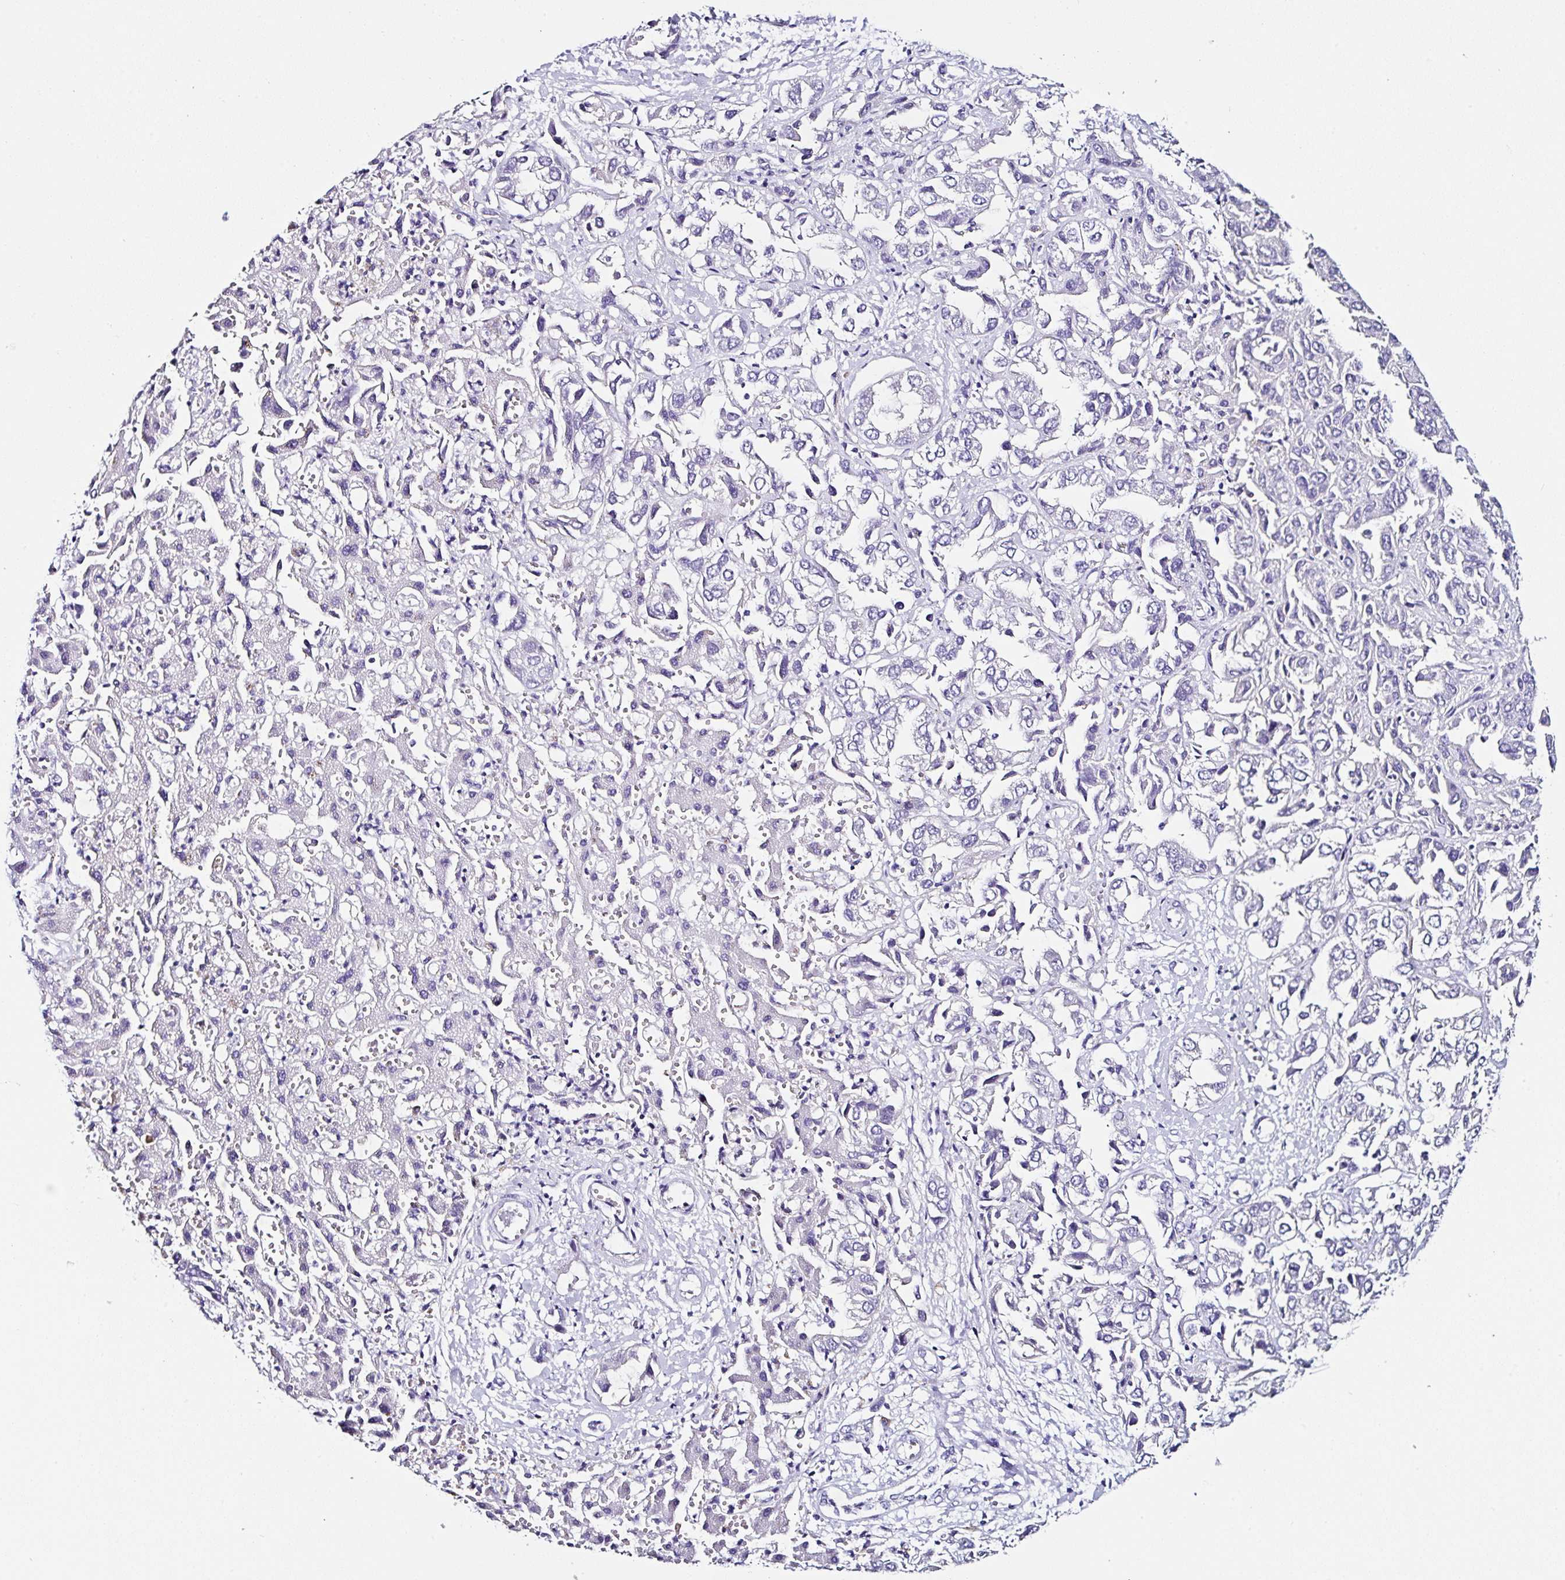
{"staining": {"intensity": "negative", "quantity": "none", "location": "none"}, "tissue": "liver cancer", "cell_type": "Tumor cells", "image_type": "cancer", "snomed": [{"axis": "morphology", "description": "Cholangiocarcinoma"}, {"axis": "topography", "description": "Liver"}], "caption": "IHC image of liver cancer (cholangiocarcinoma) stained for a protein (brown), which exhibits no expression in tumor cells.", "gene": "TMPRSS11E", "patient": {"sex": "female", "age": 52}}